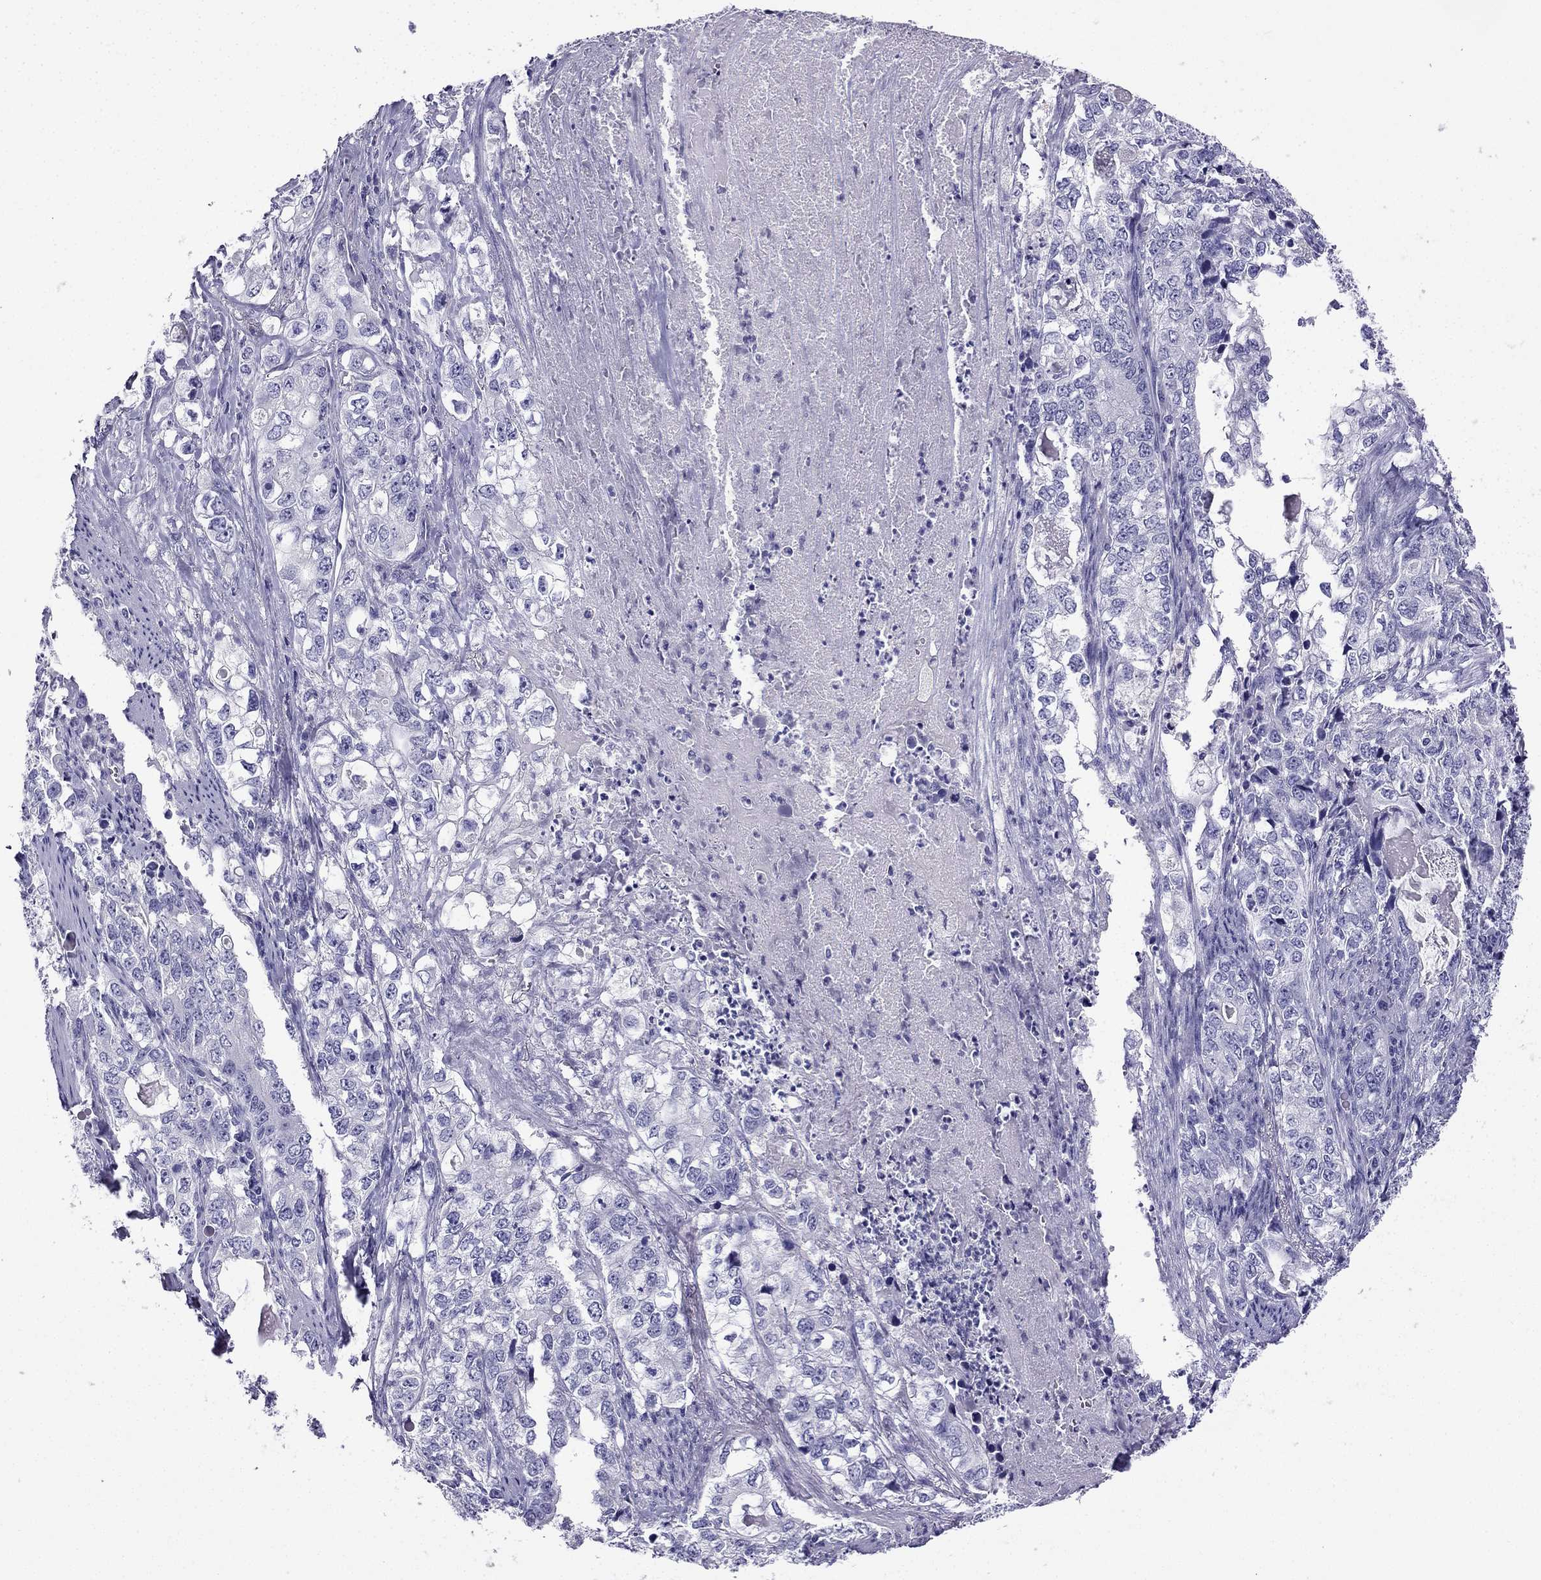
{"staining": {"intensity": "negative", "quantity": "none", "location": "none"}, "tissue": "stomach cancer", "cell_type": "Tumor cells", "image_type": "cancer", "snomed": [{"axis": "morphology", "description": "Adenocarcinoma, NOS"}, {"axis": "topography", "description": "Stomach, lower"}], "caption": "Tumor cells are negative for brown protein staining in stomach adenocarcinoma.", "gene": "NPTX1", "patient": {"sex": "female", "age": 72}}